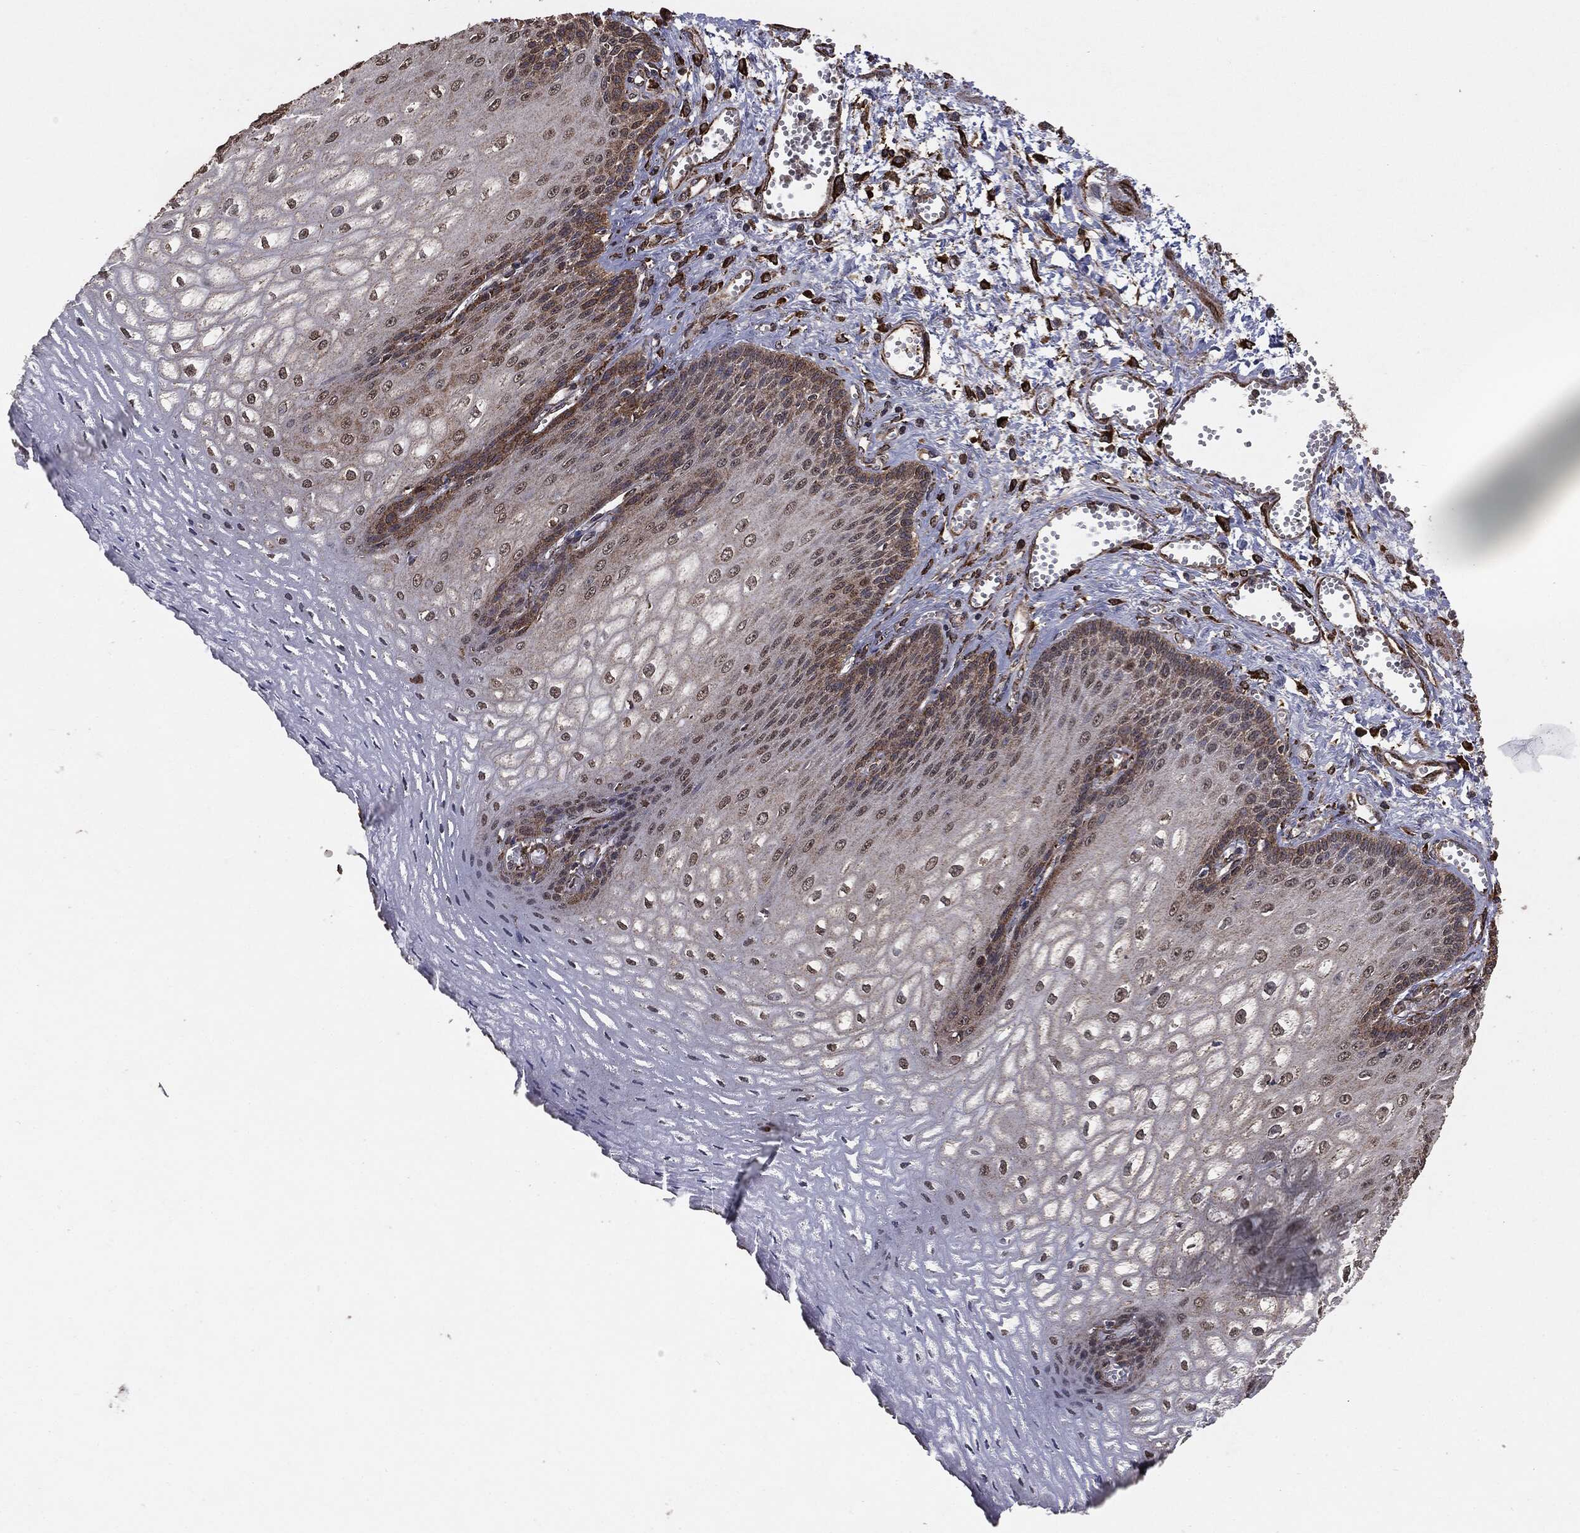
{"staining": {"intensity": "moderate", "quantity": "25%-75%", "location": "cytoplasmic/membranous"}, "tissue": "esophagus", "cell_type": "Squamous epithelial cells", "image_type": "normal", "snomed": [{"axis": "morphology", "description": "Normal tissue, NOS"}, {"axis": "topography", "description": "Esophagus"}], "caption": "Protein analysis of benign esophagus reveals moderate cytoplasmic/membranous positivity in about 25%-75% of squamous epithelial cells.", "gene": "MTOR", "patient": {"sex": "male", "age": 58}}